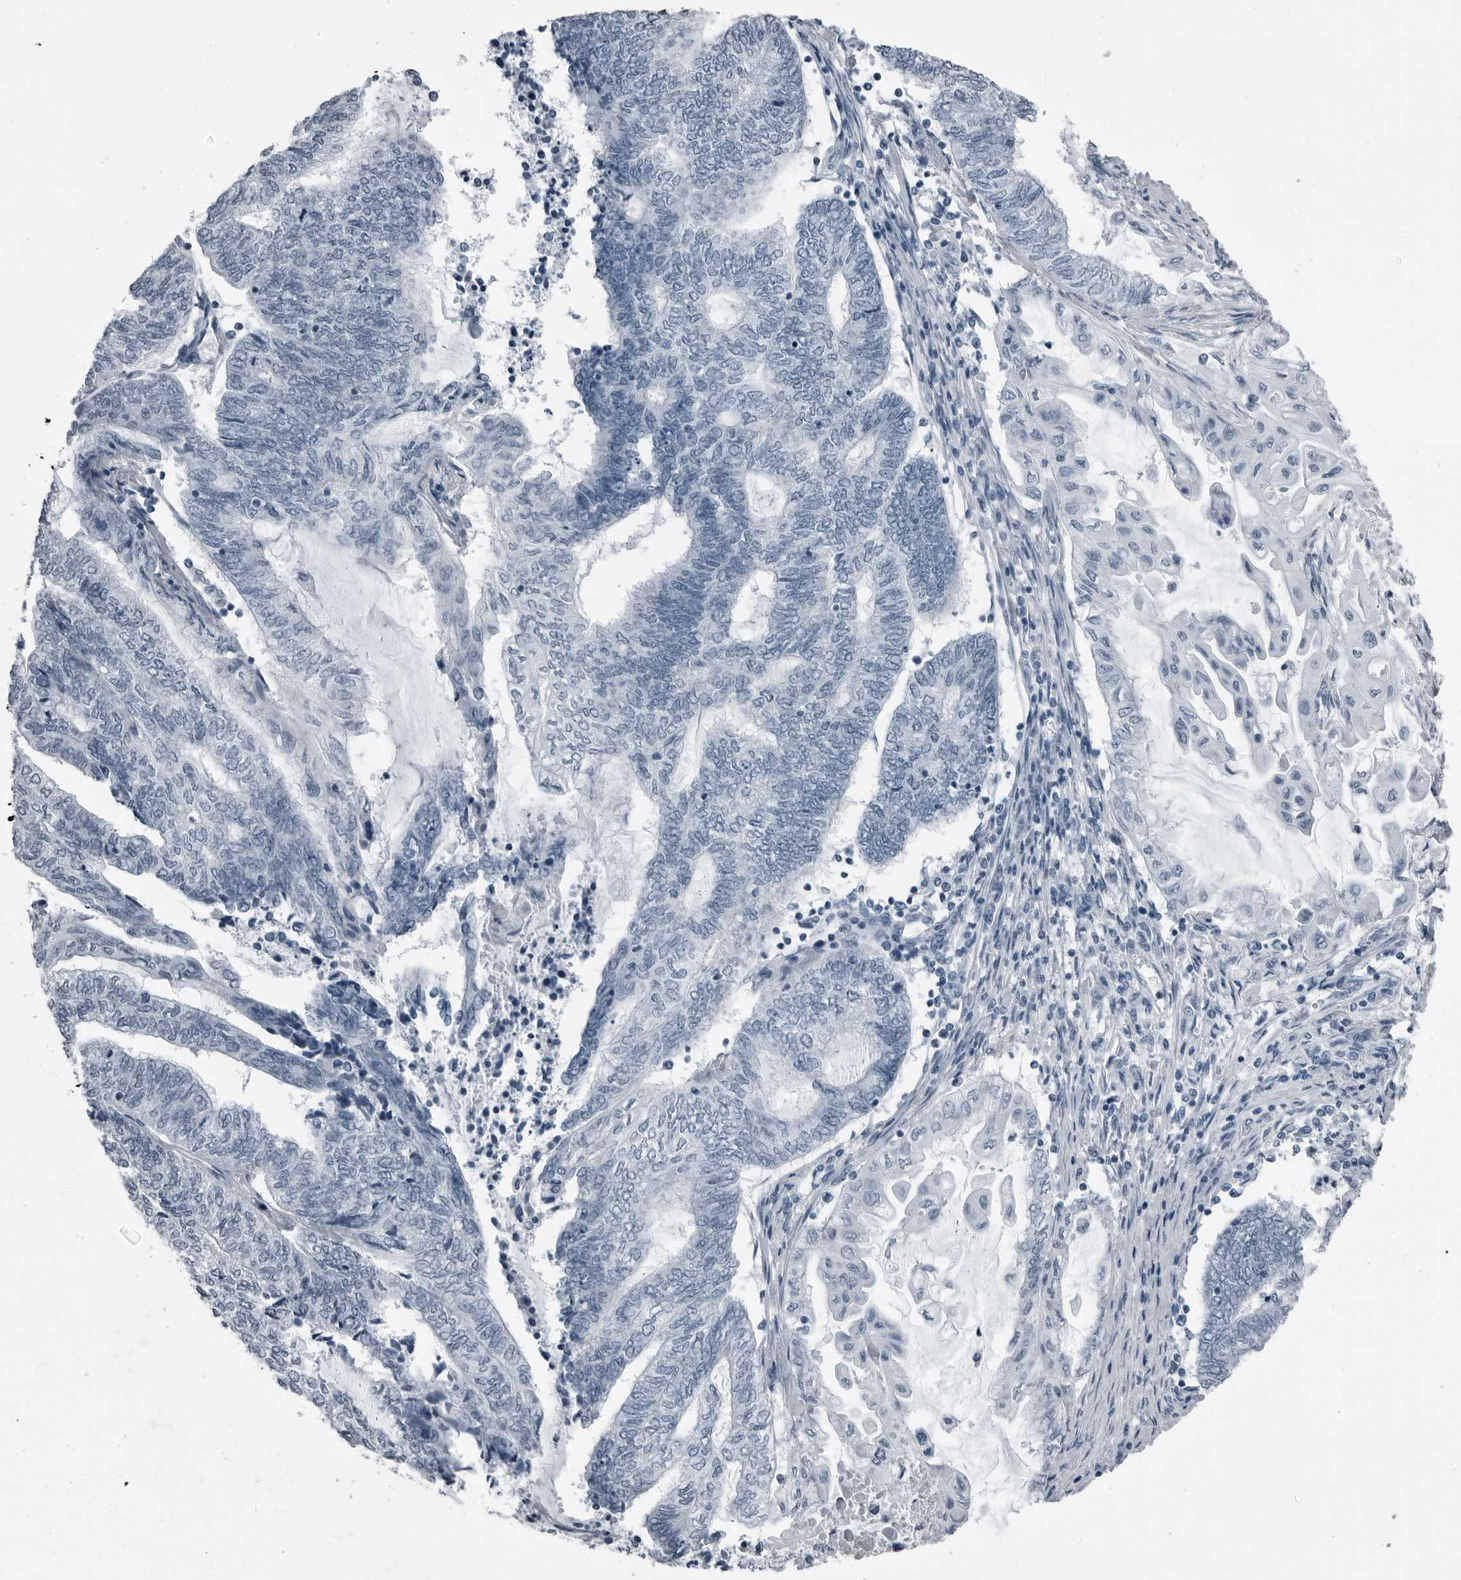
{"staining": {"intensity": "negative", "quantity": "none", "location": "none"}, "tissue": "endometrial cancer", "cell_type": "Tumor cells", "image_type": "cancer", "snomed": [{"axis": "morphology", "description": "Adenocarcinoma, NOS"}, {"axis": "topography", "description": "Uterus"}, {"axis": "topography", "description": "Endometrium"}], "caption": "A micrograph of endometrial cancer stained for a protein exhibits no brown staining in tumor cells.", "gene": "PRSS1", "patient": {"sex": "female", "age": 70}}